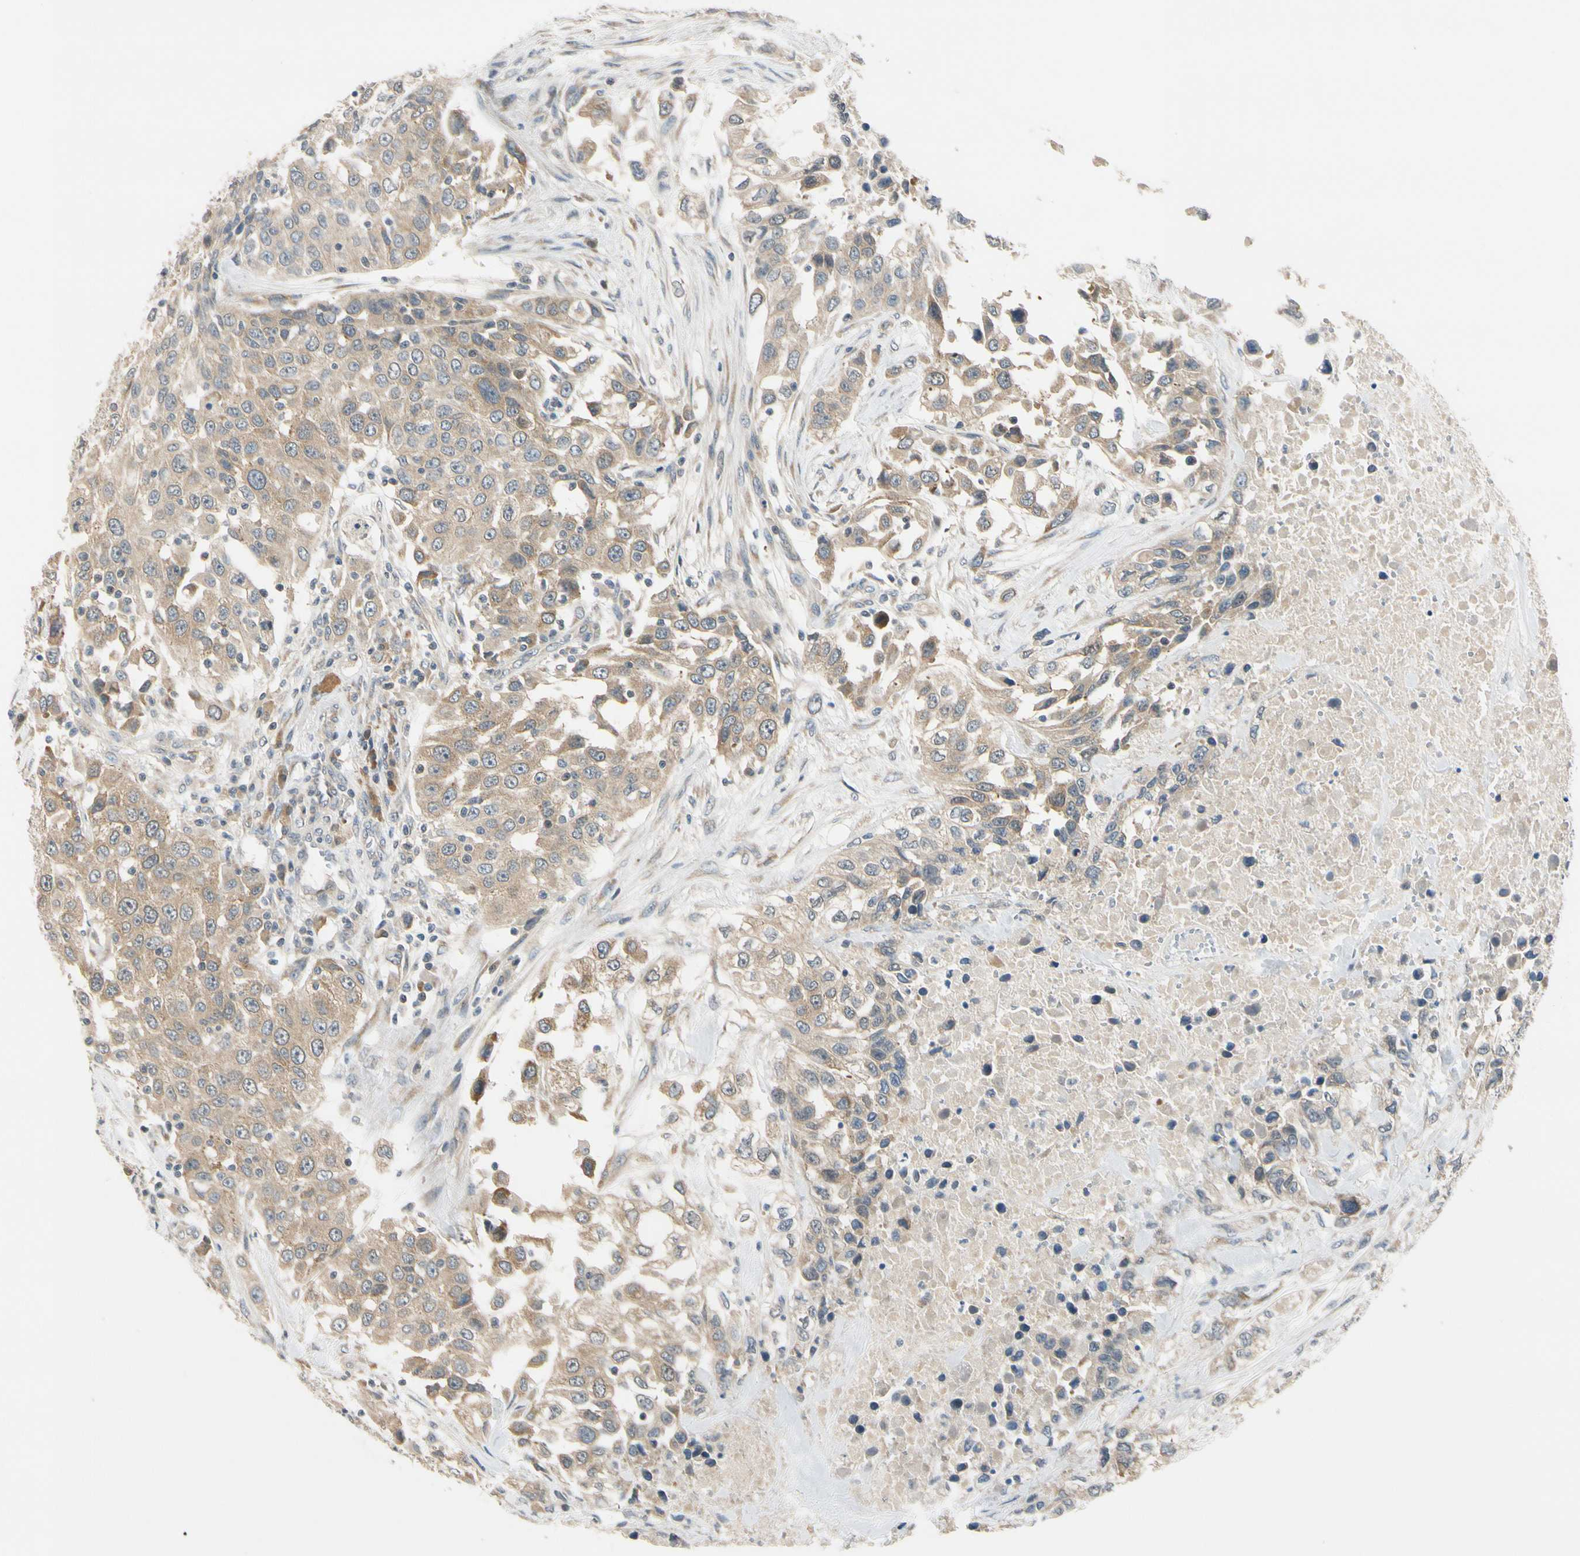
{"staining": {"intensity": "moderate", "quantity": "25%-75%", "location": "cytoplasmic/membranous"}, "tissue": "urothelial cancer", "cell_type": "Tumor cells", "image_type": "cancer", "snomed": [{"axis": "morphology", "description": "Urothelial carcinoma, High grade"}, {"axis": "topography", "description": "Urinary bladder"}], "caption": "Brown immunohistochemical staining in urothelial carcinoma (high-grade) displays moderate cytoplasmic/membranous positivity in about 25%-75% of tumor cells. (Stains: DAB in brown, nuclei in blue, Microscopy: brightfield microscopy at high magnification).", "gene": "RPS6KB2", "patient": {"sex": "female", "age": 80}}